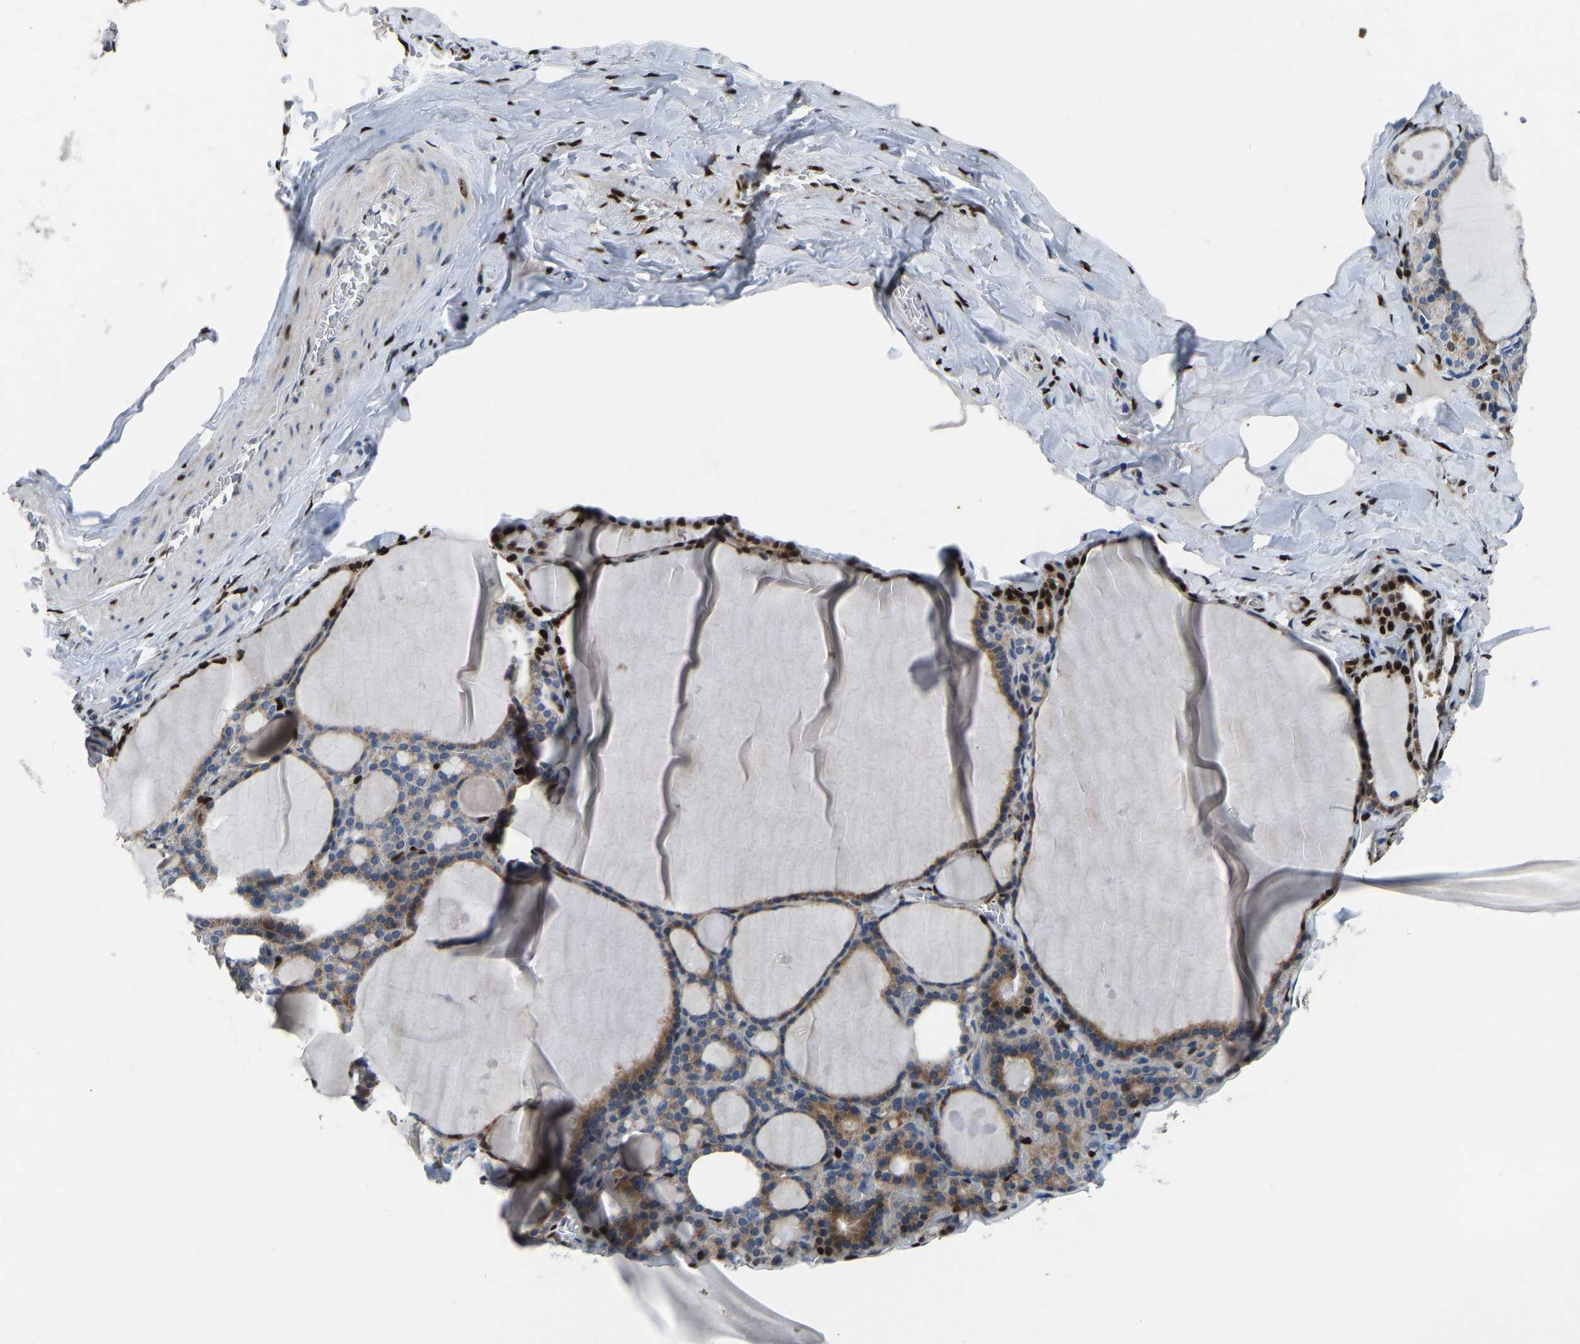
{"staining": {"intensity": "strong", "quantity": "25%-75%", "location": "cytoplasmic/membranous,nuclear"}, "tissue": "thyroid gland", "cell_type": "Glandular cells", "image_type": "normal", "snomed": [{"axis": "morphology", "description": "Normal tissue, NOS"}, {"axis": "topography", "description": "Thyroid gland"}], "caption": "Immunohistochemical staining of normal thyroid gland demonstrates 25%-75% levels of strong cytoplasmic/membranous,nuclear protein staining in approximately 25%-75% of glandular cells. (DAB (3,3'-diaminobenzidine) IHC, brown staining for protein, blue staining for nuclei).", "gene": "EGR1", "patient": {"sex": "male", "age": 56}}